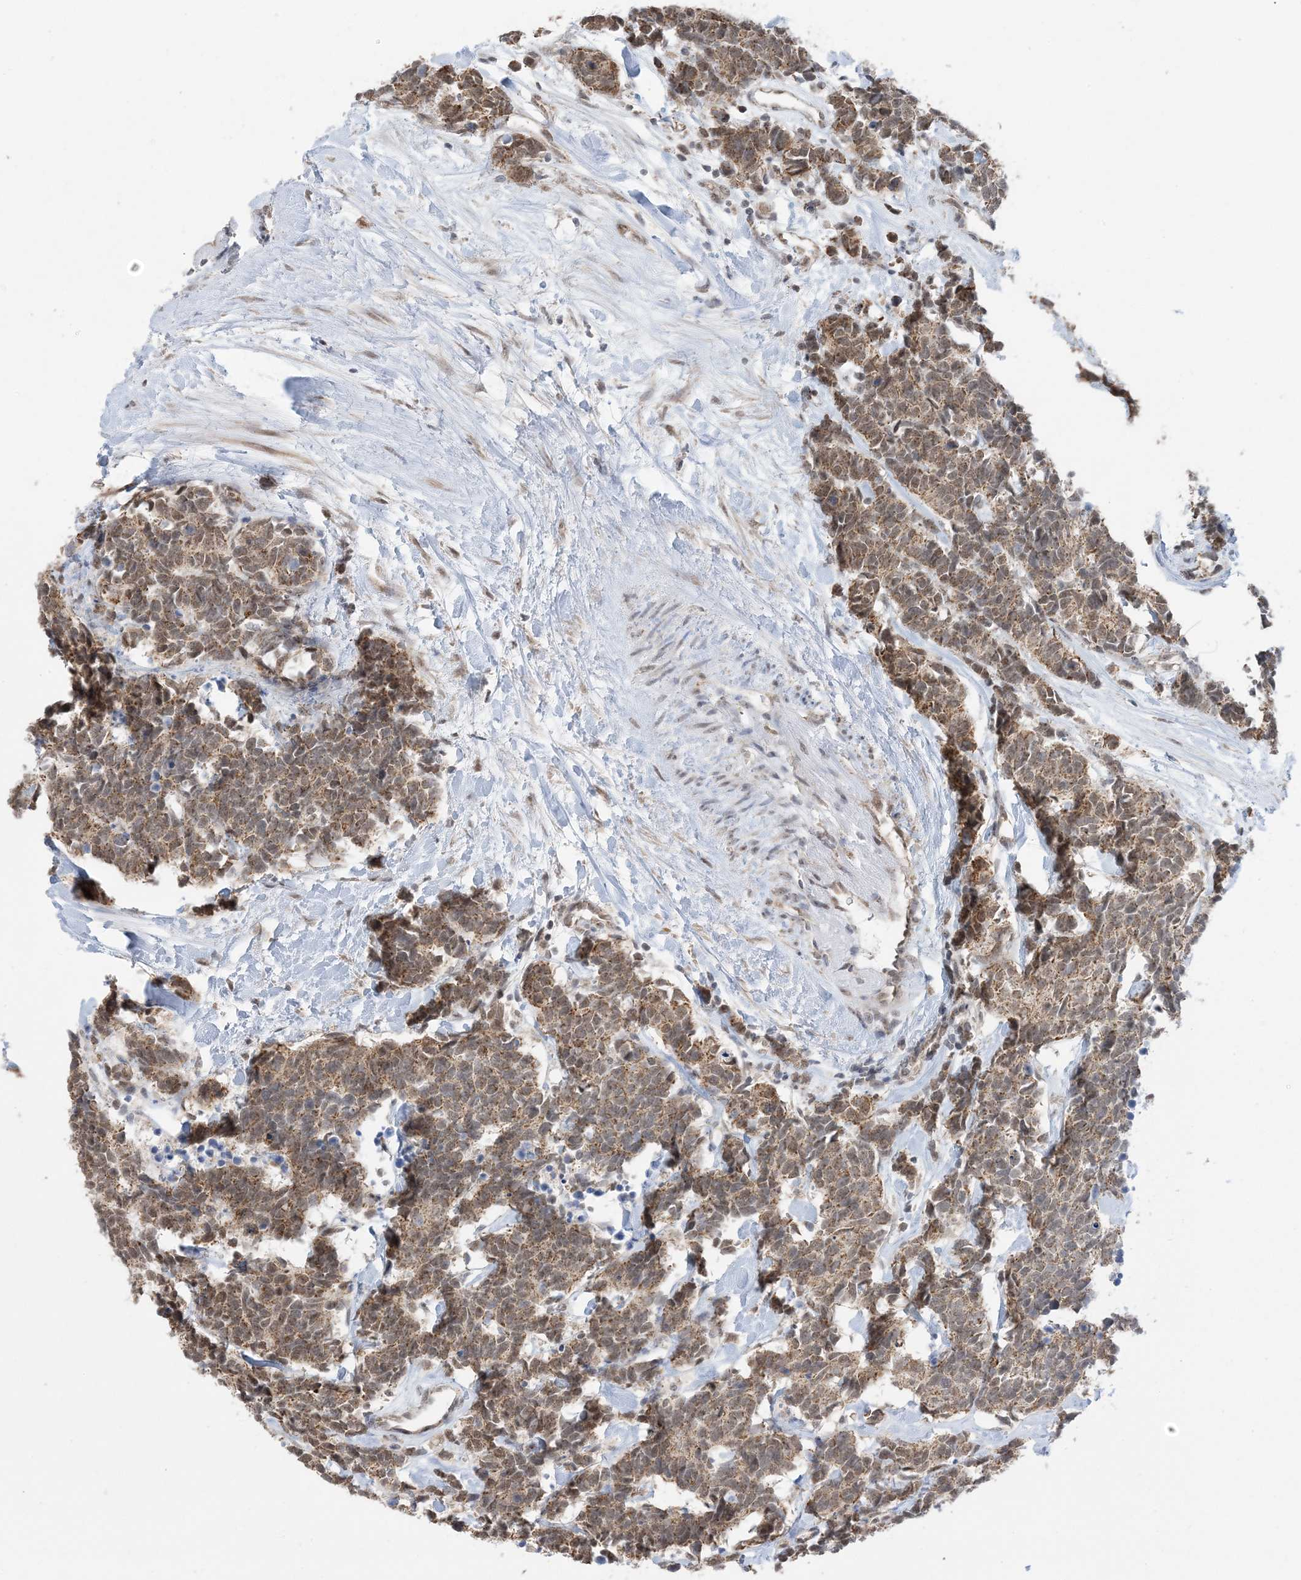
{"staining": {"intensity": "moderate", "quantity": ">75%", "location": "cytoplasmic/membranous"}, "tissue": "carcinoid", "cell_type": "Tumor cells", "image_type": "cancer", "snomed": [{"axis": "morphology", "description": "Carcinoma, NOS"}, {"axis": "morphology", "description": "Carcinoid, malignant, NOS"}, {"axis": "topography", "description": "Urinary bladder"}], "caption": "This is a histology image of immunohistochemistry staining of carcinoid (malignant), which shows moderate expression in the cytoplasmic/membranous of tumor cells.", "gene": "TRMT10C", "patient": {"sex": "male", "age": 57}}